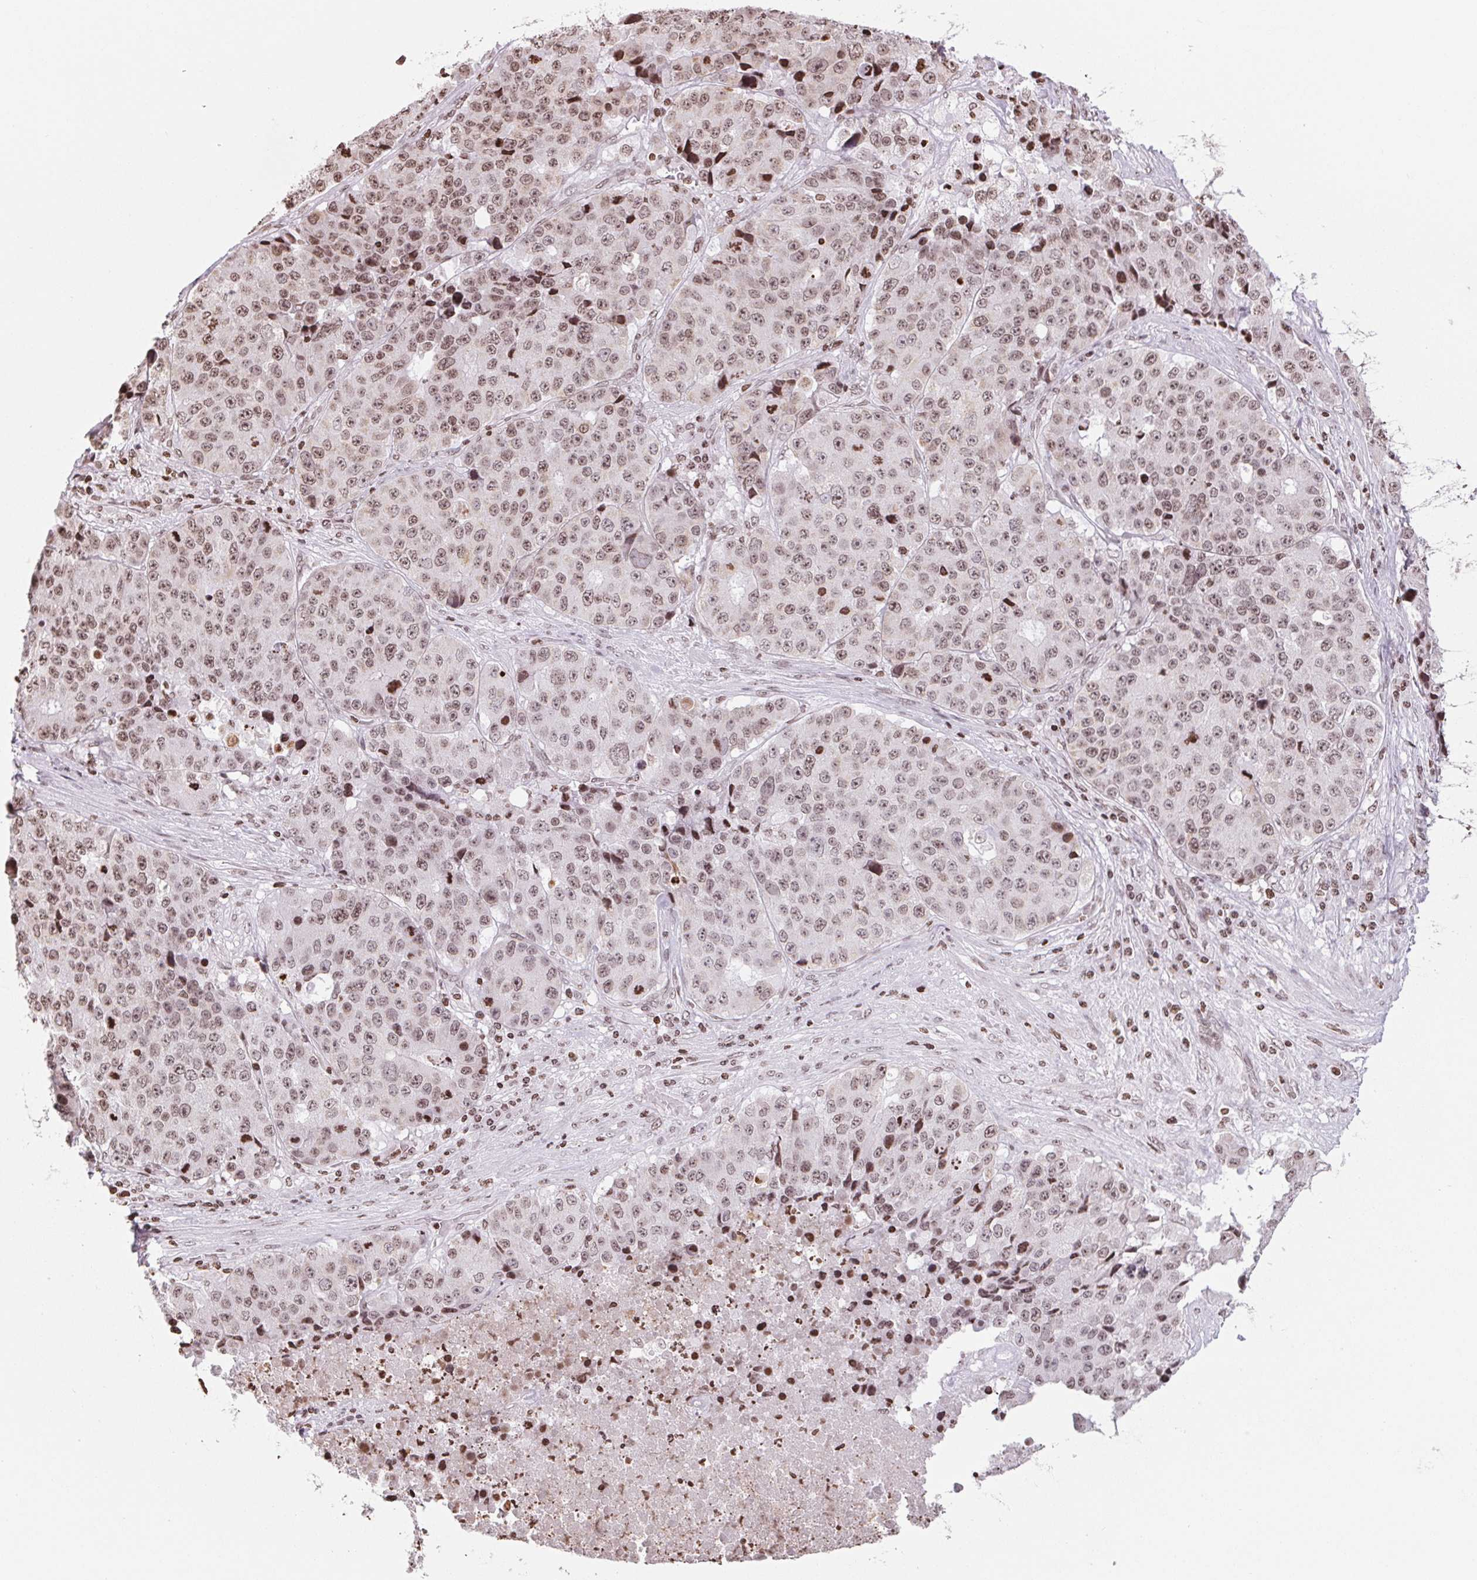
{"staining": {"intensity": "weak", "quantity": ">75%", "location": "nuclear"}, "tissue": "stomach cancer", "cell_type": "Tumor cells", "image_type": "cancer", "snomed": [{"axis": "morphology", "description": "Adenocarcinoma, NOS"}, {"axis": "topography", "description": "Stomach"}], "caption": "Stomach cancer (adenocarcinoma) was stained to show a protein in brown. There is low levels of weak nuclear expression in about >75% of tumor cells.", "gene": "SMIM12", "patient": {"sex": "male", "age": 71}}